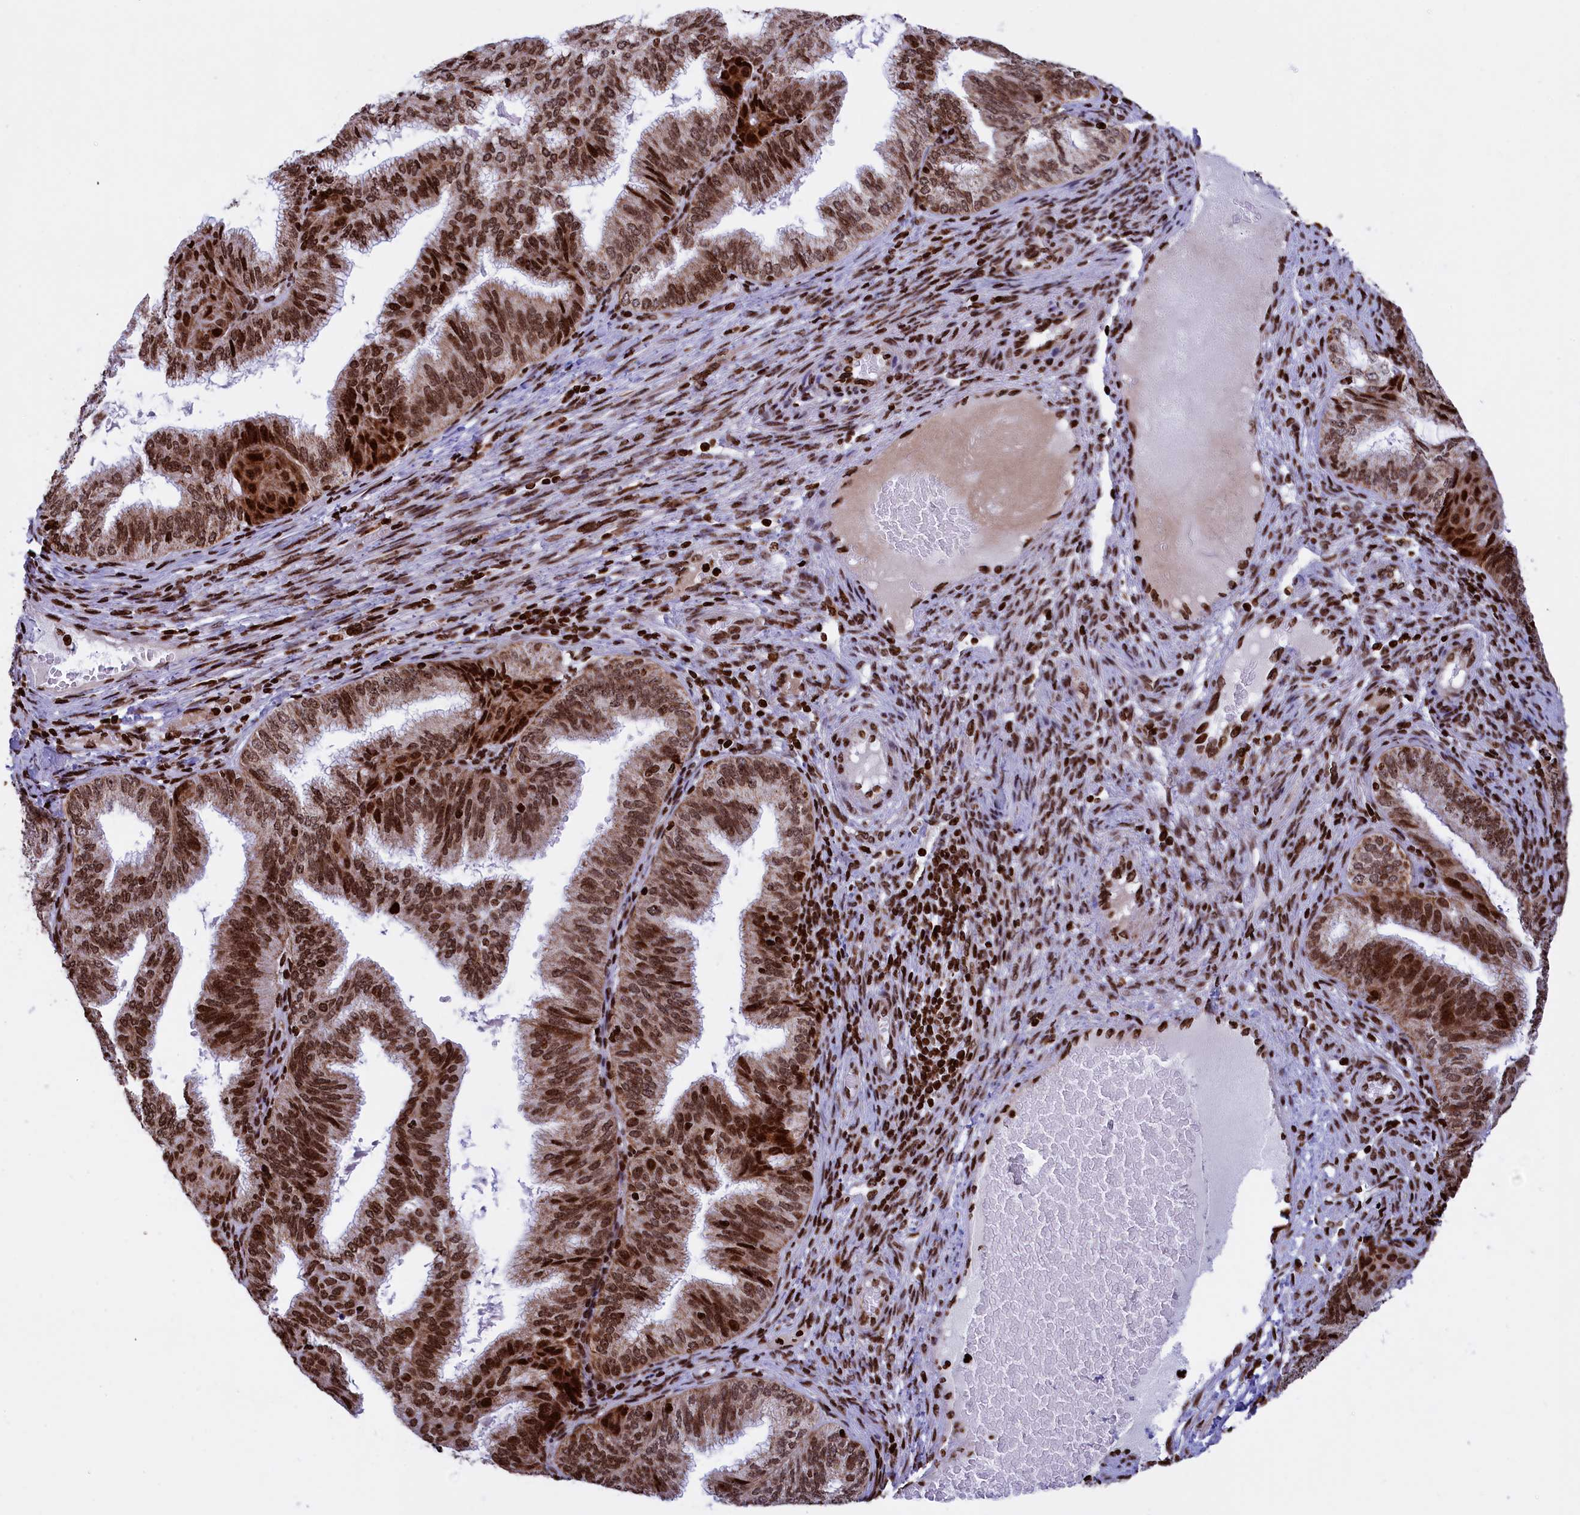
{"staining": {"intensity": "strong", "quantity": ">75%", "location": "cytoplasmic/membranous,nuclear"}, "tissue": "endometrial cancer", "cell_type": "Tumor cells", "image_type": "cancer", "snomed": [{"axis": "morphology", "description": "Adenocarcinoma, NOS"}, {"axis": "topography", "description": "Endometrium"}], "caption": "Tumor cells reveal high levels of strong cytoplasmic/membranous and nuclear staining in approximately >75% of cells in endometrial cancer (adenocarcinoma). Using DAB (3,3'-diaminobenzidine) (brown) and hematoxylin (blue) stains, captured at high magnification using brightfield microscopy.", "gene": "TIMM29", "patient": {"sex": "female", "age": 49}}